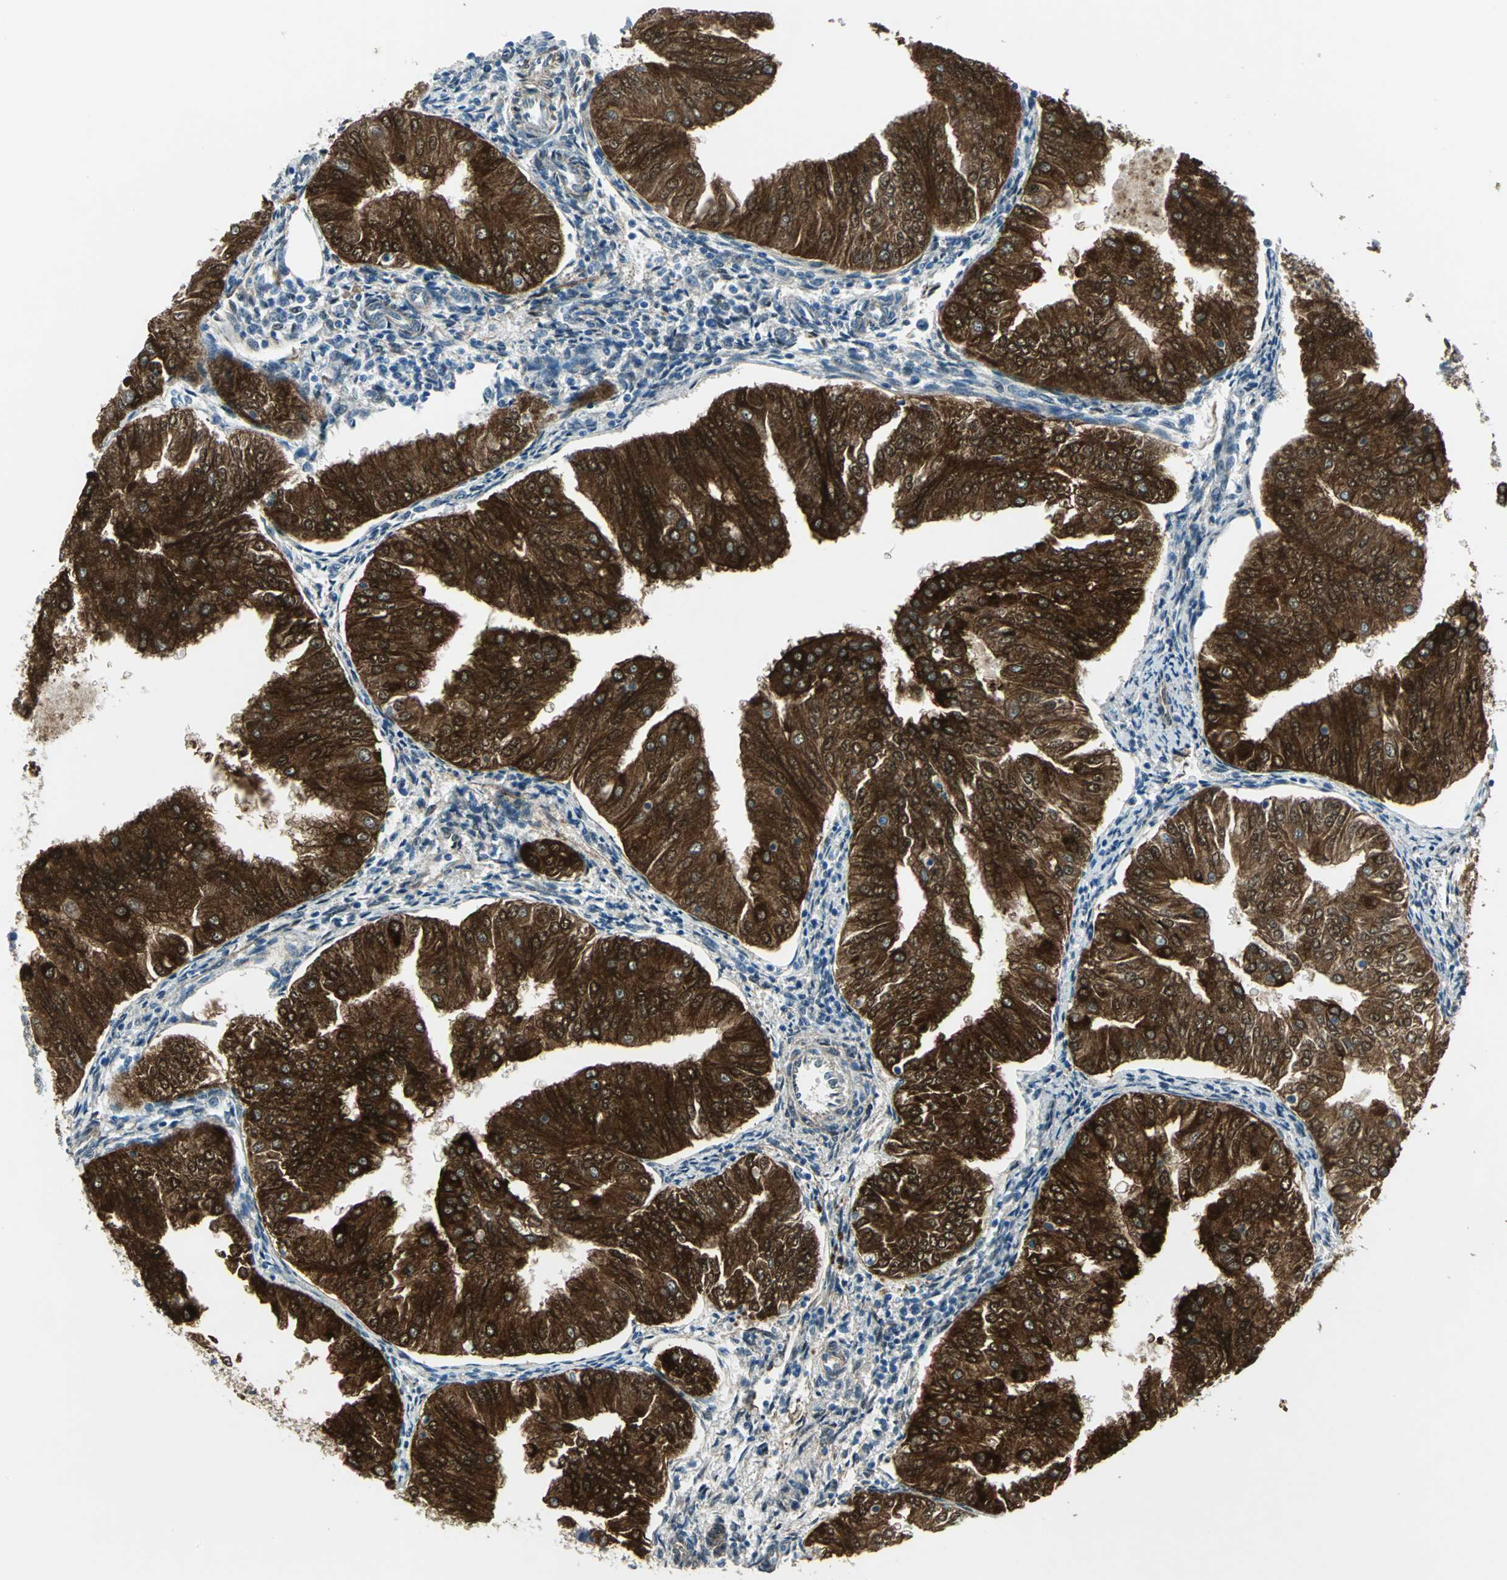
{"staining": {"intensity": "strong", "quantity": ">75%", "location": "cytoplasmic/membranous"}, "tissue": "endometrial cancer", "cell_type": "Tumor cells", "image_type": "cancer", "snomed": [{"axis": "morphology", "description": "Adenocarcinoma, NOS"}, {"axis": "topography", "description": "Endometrium"}], "caption": "Protein expression analysis of endometrial adenocarcinoma displays strong cytoplasmic/membranous positivity in about >75% of tumor cells. Using DAB (brown) and hematoxylin (blue) stains, captured at high magnification using brightfield microscopy.", "gene": "HSPB1", "patient": {"sex": "female", "age": 53}}